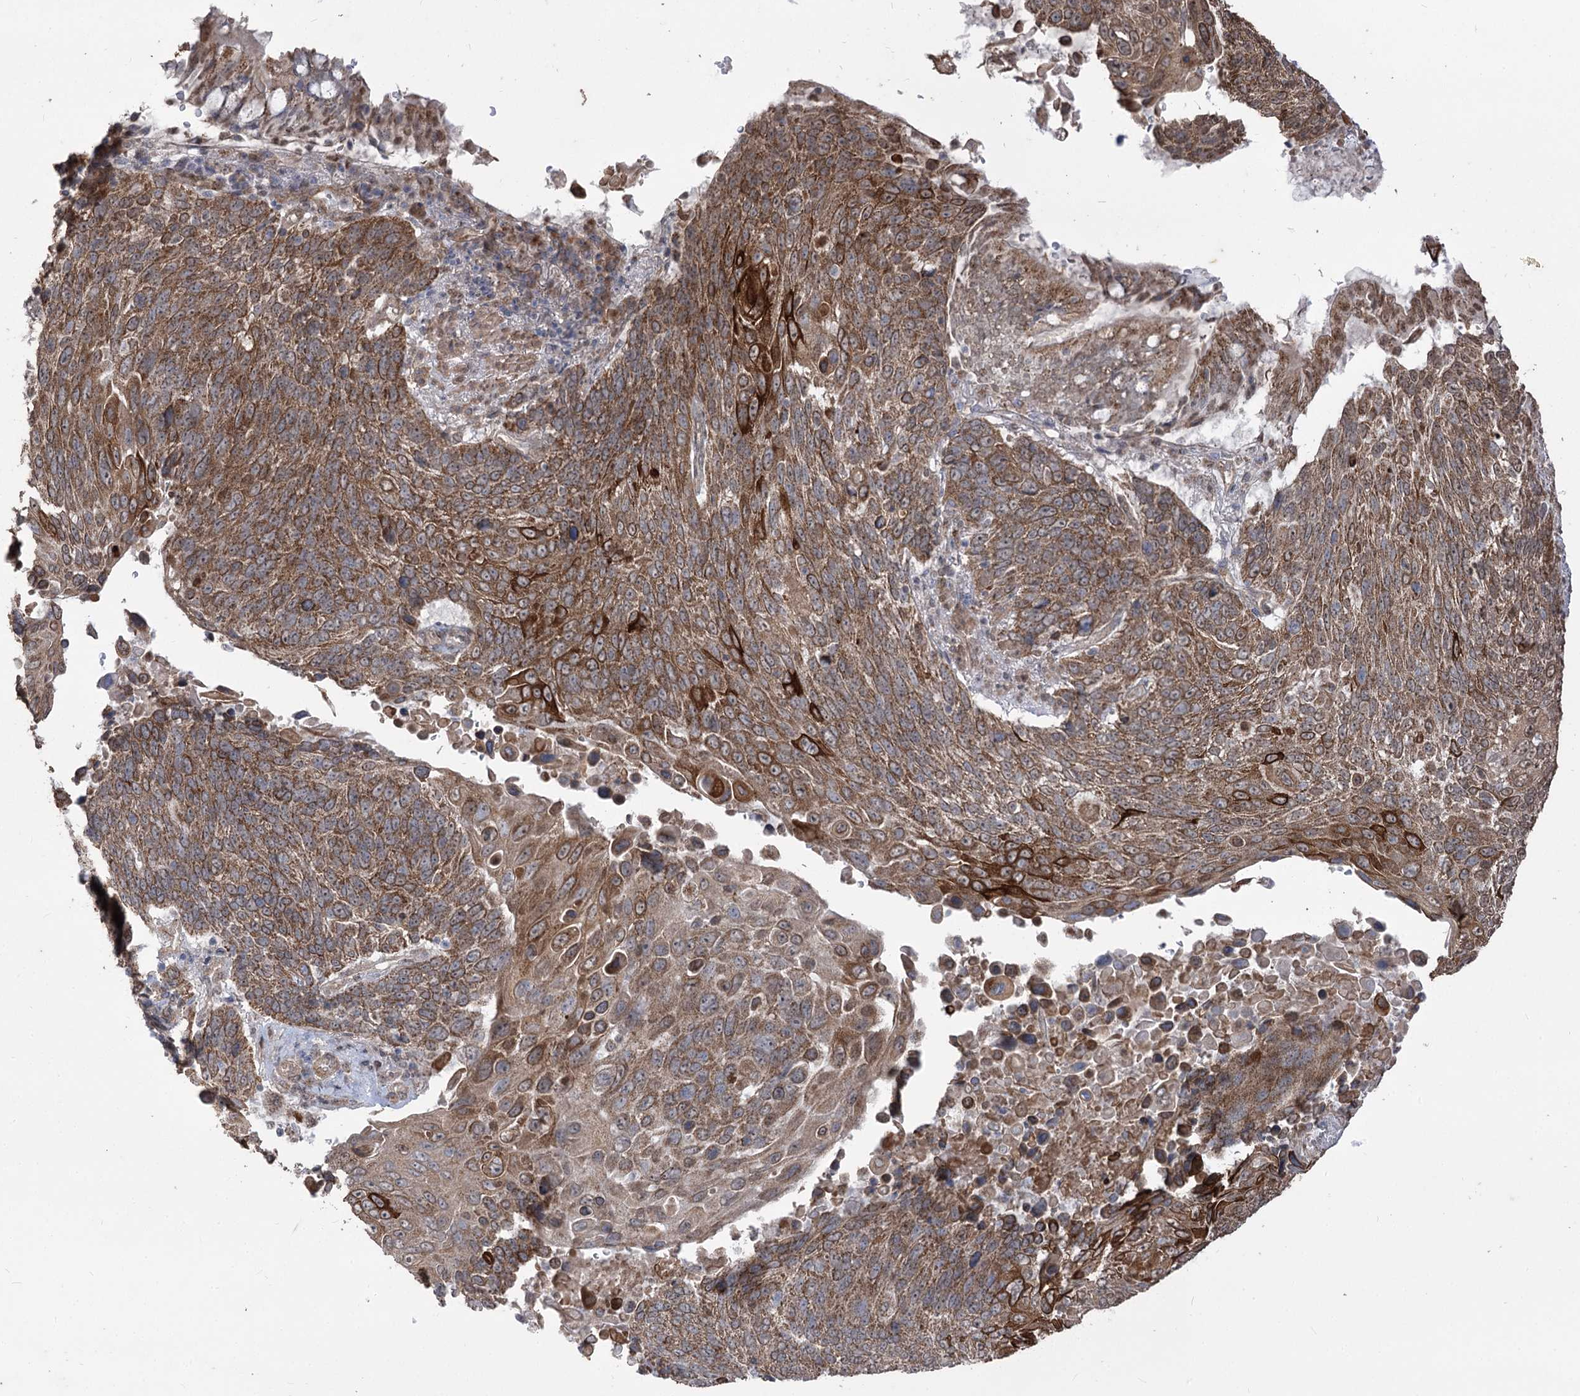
{"staining": {"intensity": "strong", "quantity": ">75%", "location": "cytoplasmic/membranous"}, "tissue": "lung cancer", "cell_type": "Tumor cells", "image_type": "cancer", "snomed": [{"axis": "morphology", "description": "Squamous cell carcinoma, NOS"}, {"axis": "topography", "description": "Lung"}], "caption": "Immunohistochemistry (IHC) (DAB) staining of human lung cancer (squamous cell carcinoma) shows strong cytoplasmic/membranous protein positivity in approximately >75% of tumor cells.", "gene": "ZSCAN23", "patient": {"sex": "male", "age": 66}}